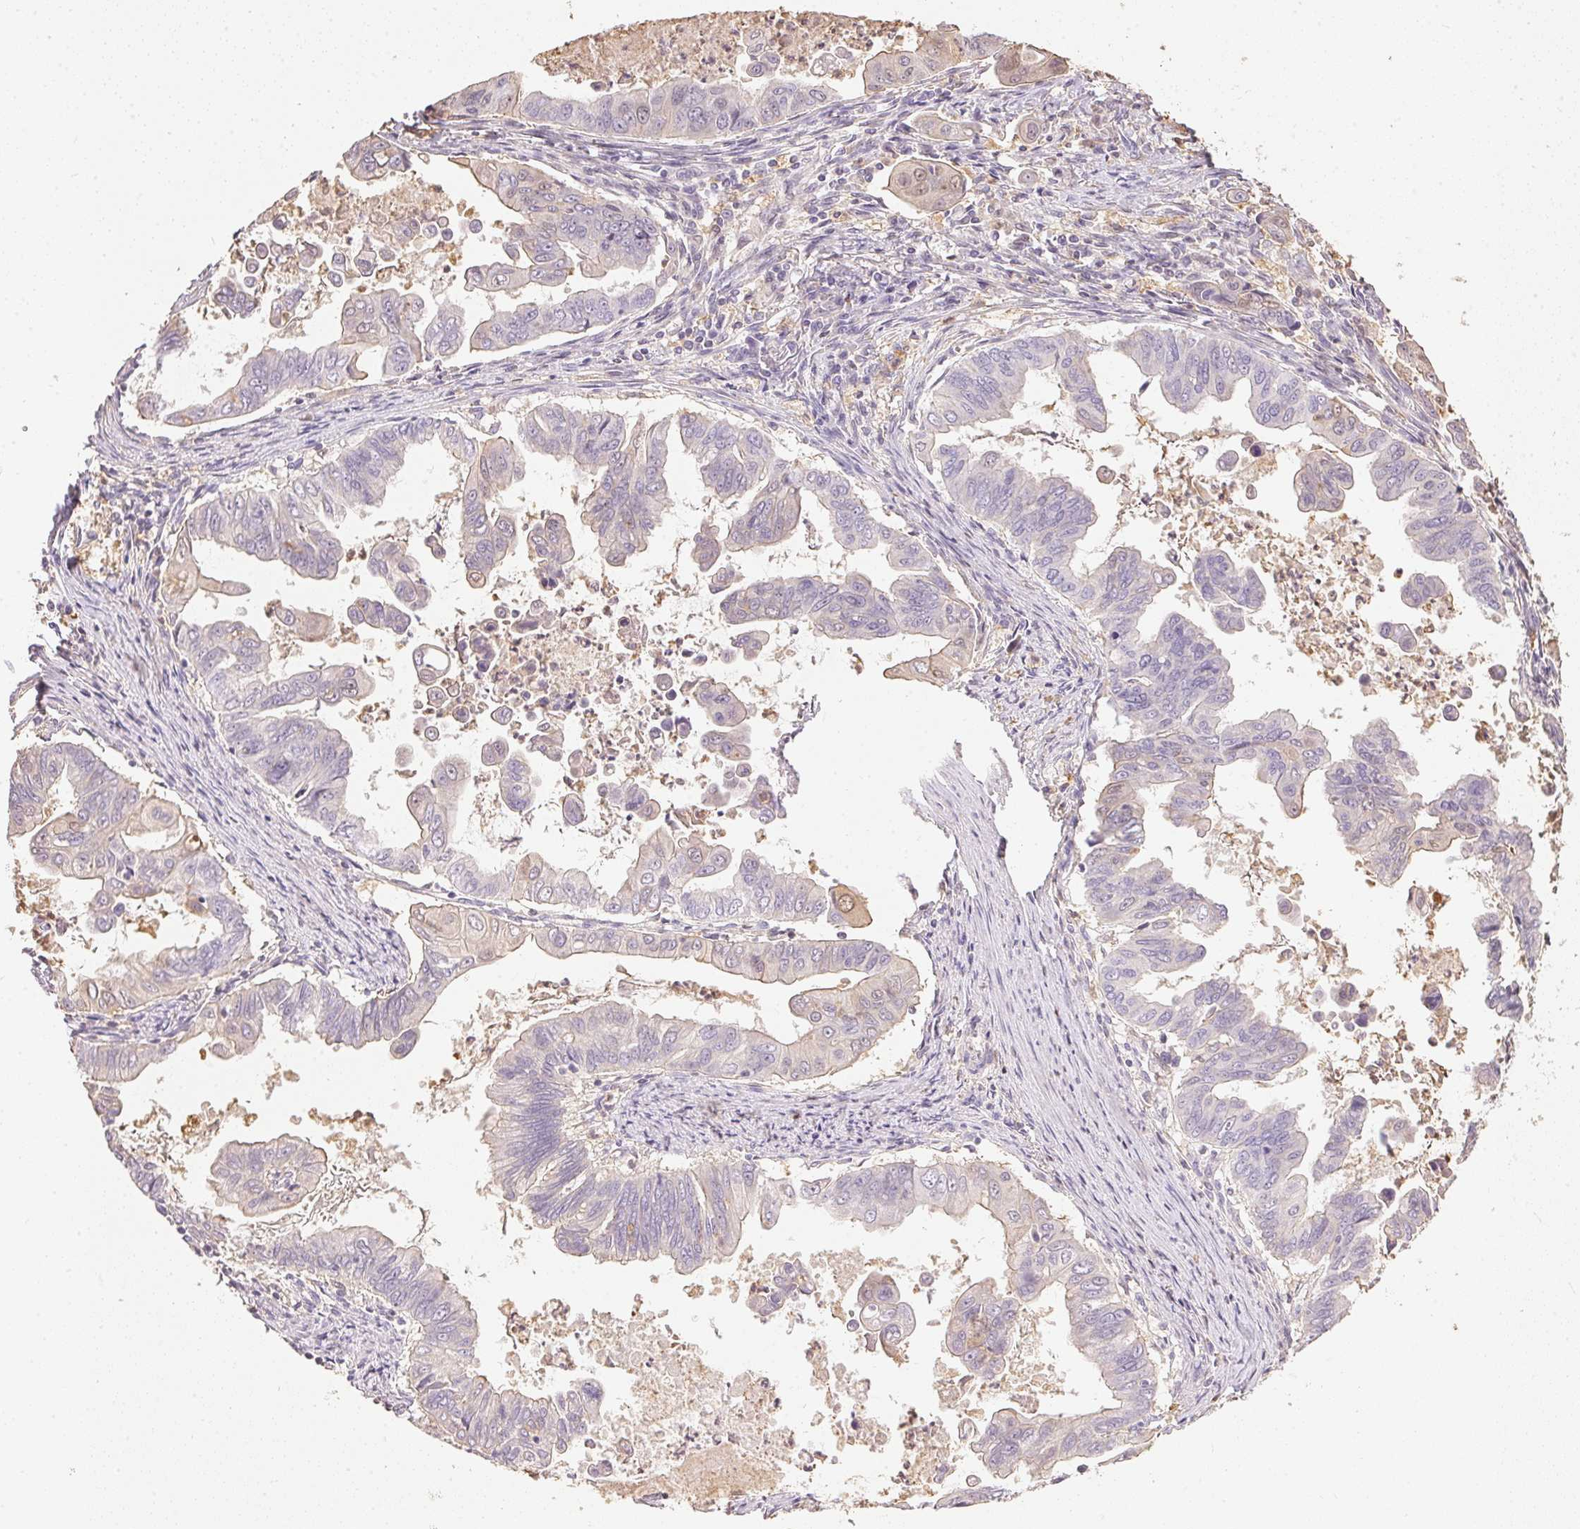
{"staining": {"intensity": "negative", "quantity": "none", "location": "none"}, "tissue": "stomach cancer", "cell_type": "Tumor cells", "image_type": "cancer", "snomed": [{"axis": "morphology", "description": "Adenocarcinoma, NOS"}, {"axis": "topography", "description": "Stomach, upper"}], "caption": "This photomicrograph is of stomach cancer stained with immunohistochemistry to label a protein in brown with the nuclei are counter-stained blue. There is no staining in tumor cells. The staining is performed using DAB (3,3'-diaminobenzidine) brown chromogen with nuclei counter-stained in using hematoxylin.", "gene": "S100A3", "patient": {"sex": "male", "age": 80}}